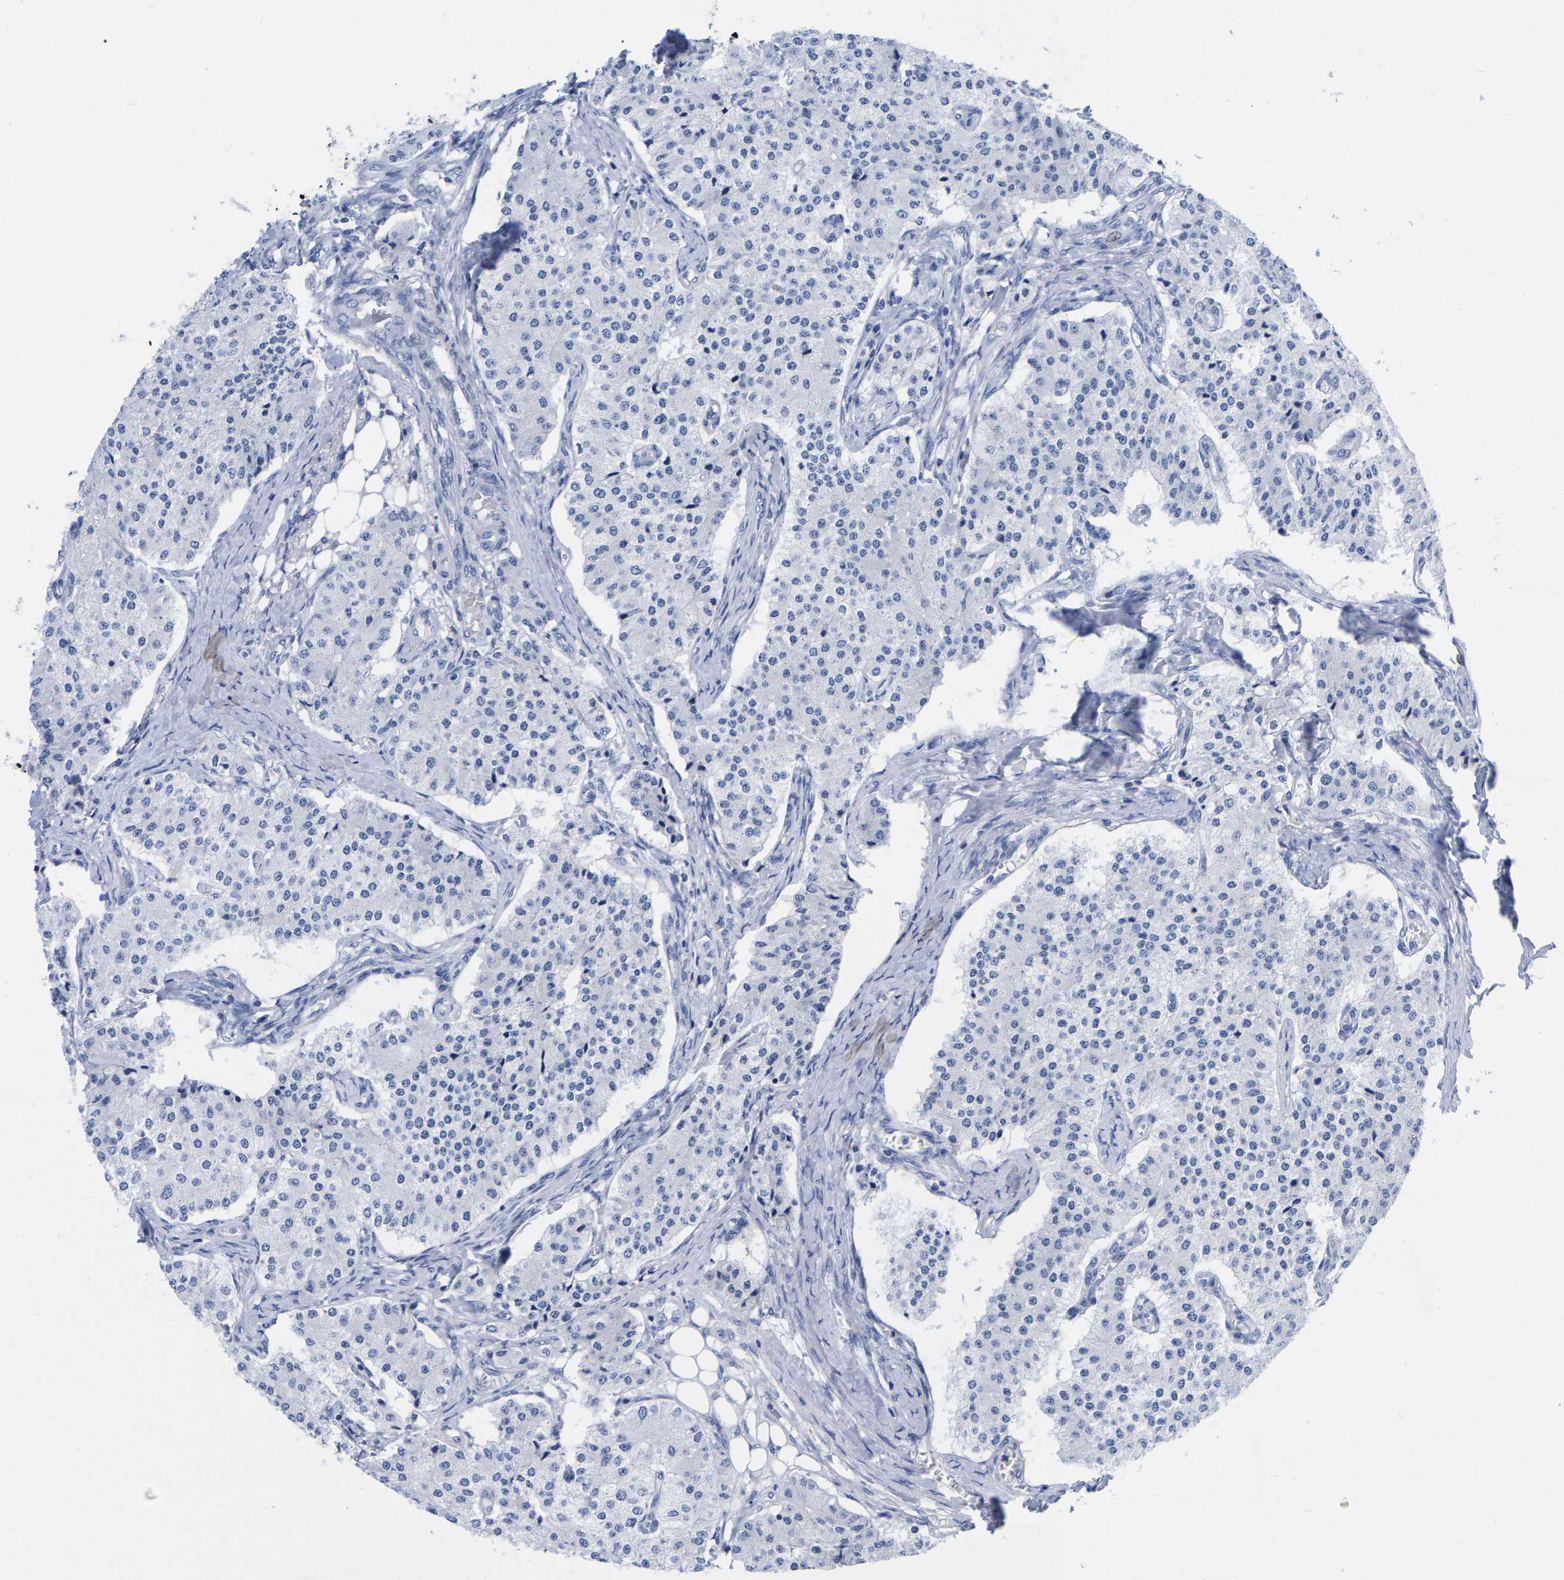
{"staining": {"intensity": "negative", "quantity": "none", "location": "none"}, "tissue": "carcinoid", "cell_type": "Tumor cells", "image_type": "cancer", "snomed": [{"axis": "morphology", "description": "Carcinoid, malignant, NOS"}, {"axis": "topography", "description": "Colon"}], "caption": "An IHC histopathology image of carcinoid is shown. There is no staining in tumor cells of carcinoid. The staining was performed using DAB to visualize the protein expression in brown, while the nuclei were stained in blue with hematoxylin (Magnification: 20x).", "gene": "ZNF629", "patient": {"sex": "female", "age": 52}}